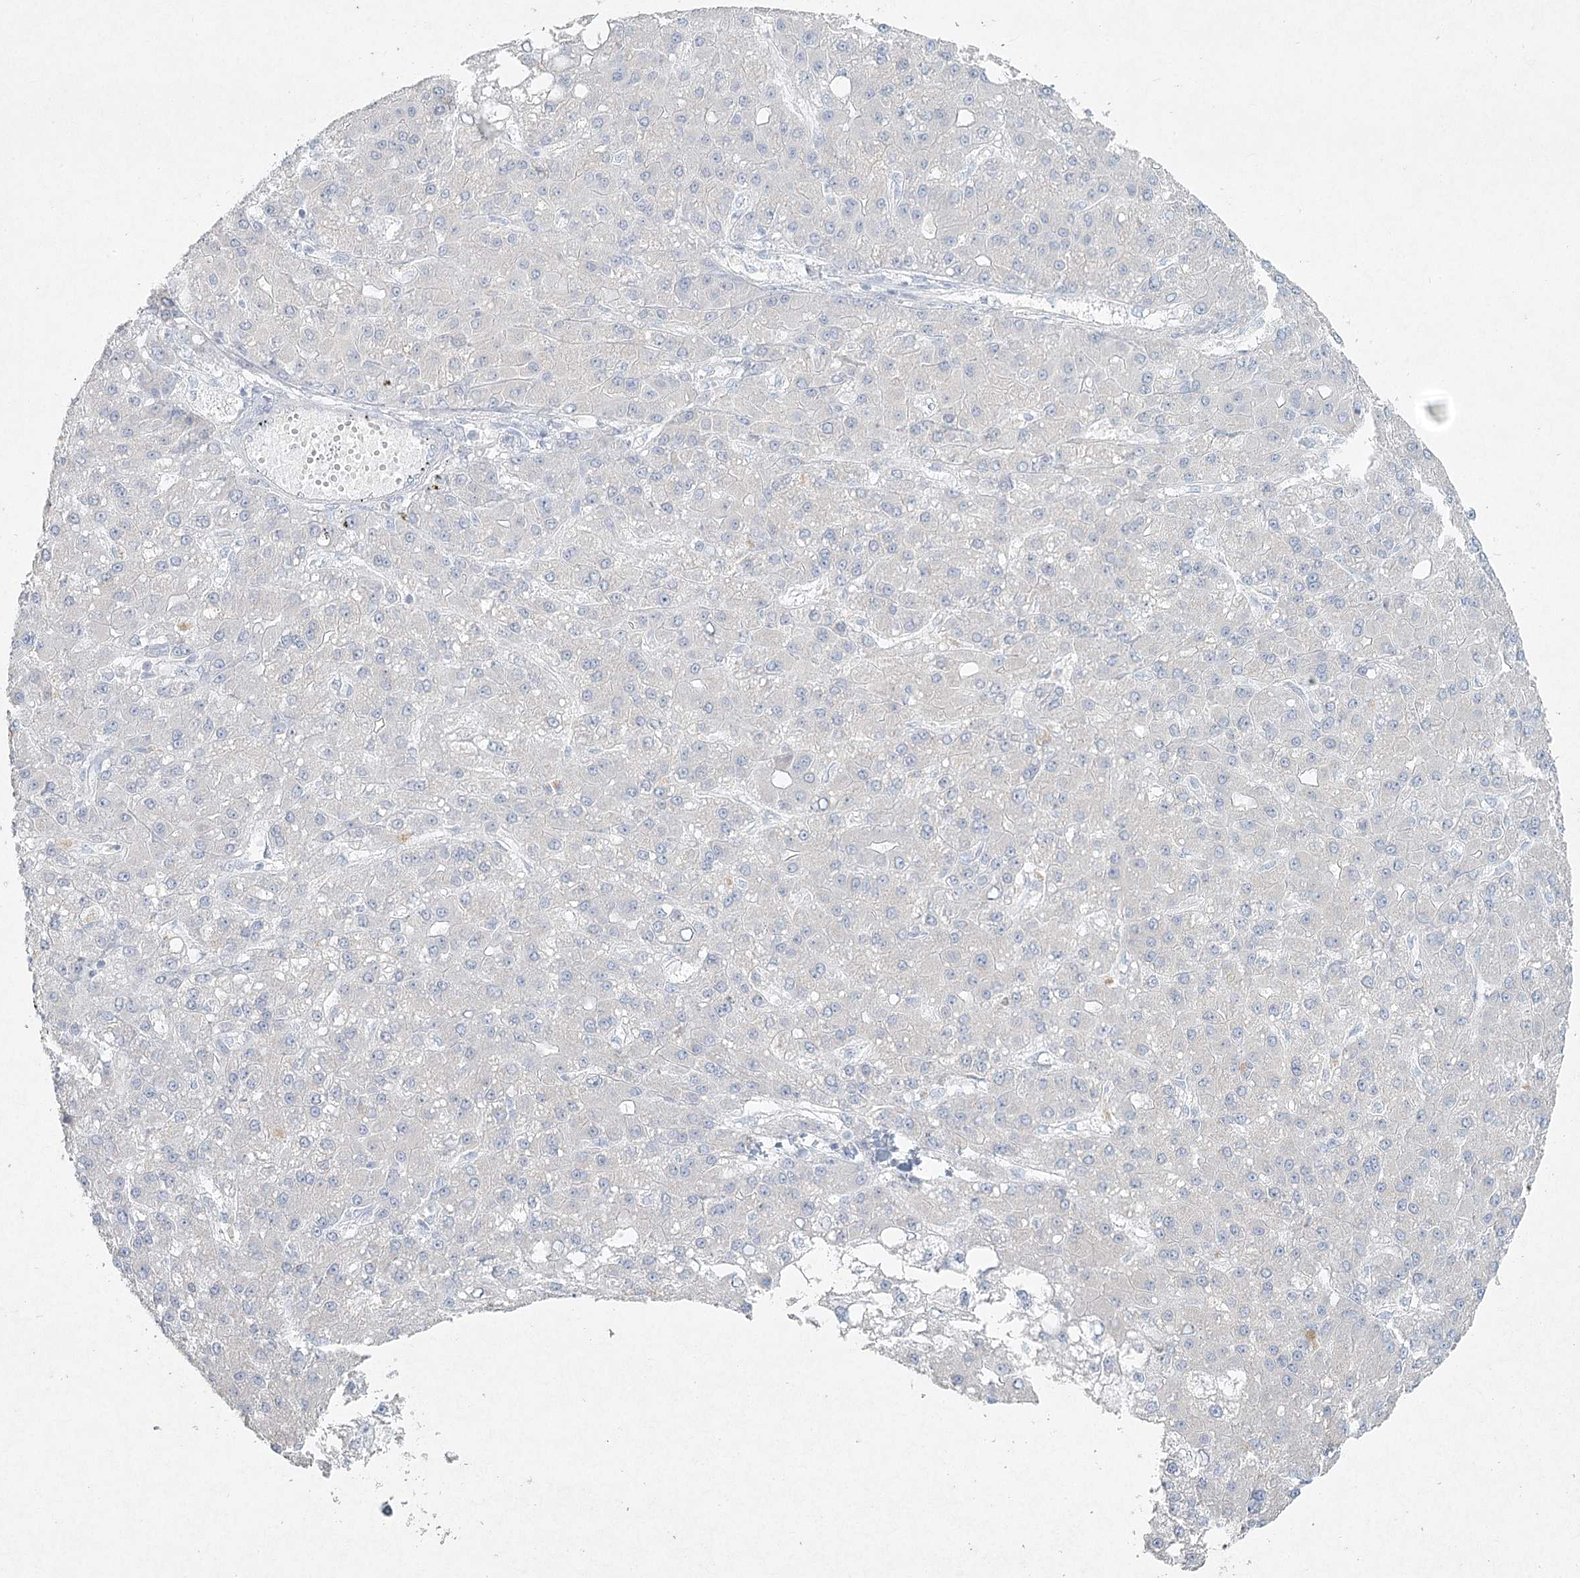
{"staining": {"intensity": "negative", "quantity": "none", "location": "none"}, "tissue": "liver cancer", "cell_type": "Tumor cells", "image_type": "cancer", "snomed": [{"axis": "morphology", "description": "Carcinoma, Hepatocellular, NOS"}, {"axis": "topography", "description": "Liver"}], "caption": "Hepatocellular carcinoma (liver) was stained to show a protein in brown. There is no significant staining in tumor cells.", "gene": "LRP2BP", "patient": {"sex": "male", "age": 67}}